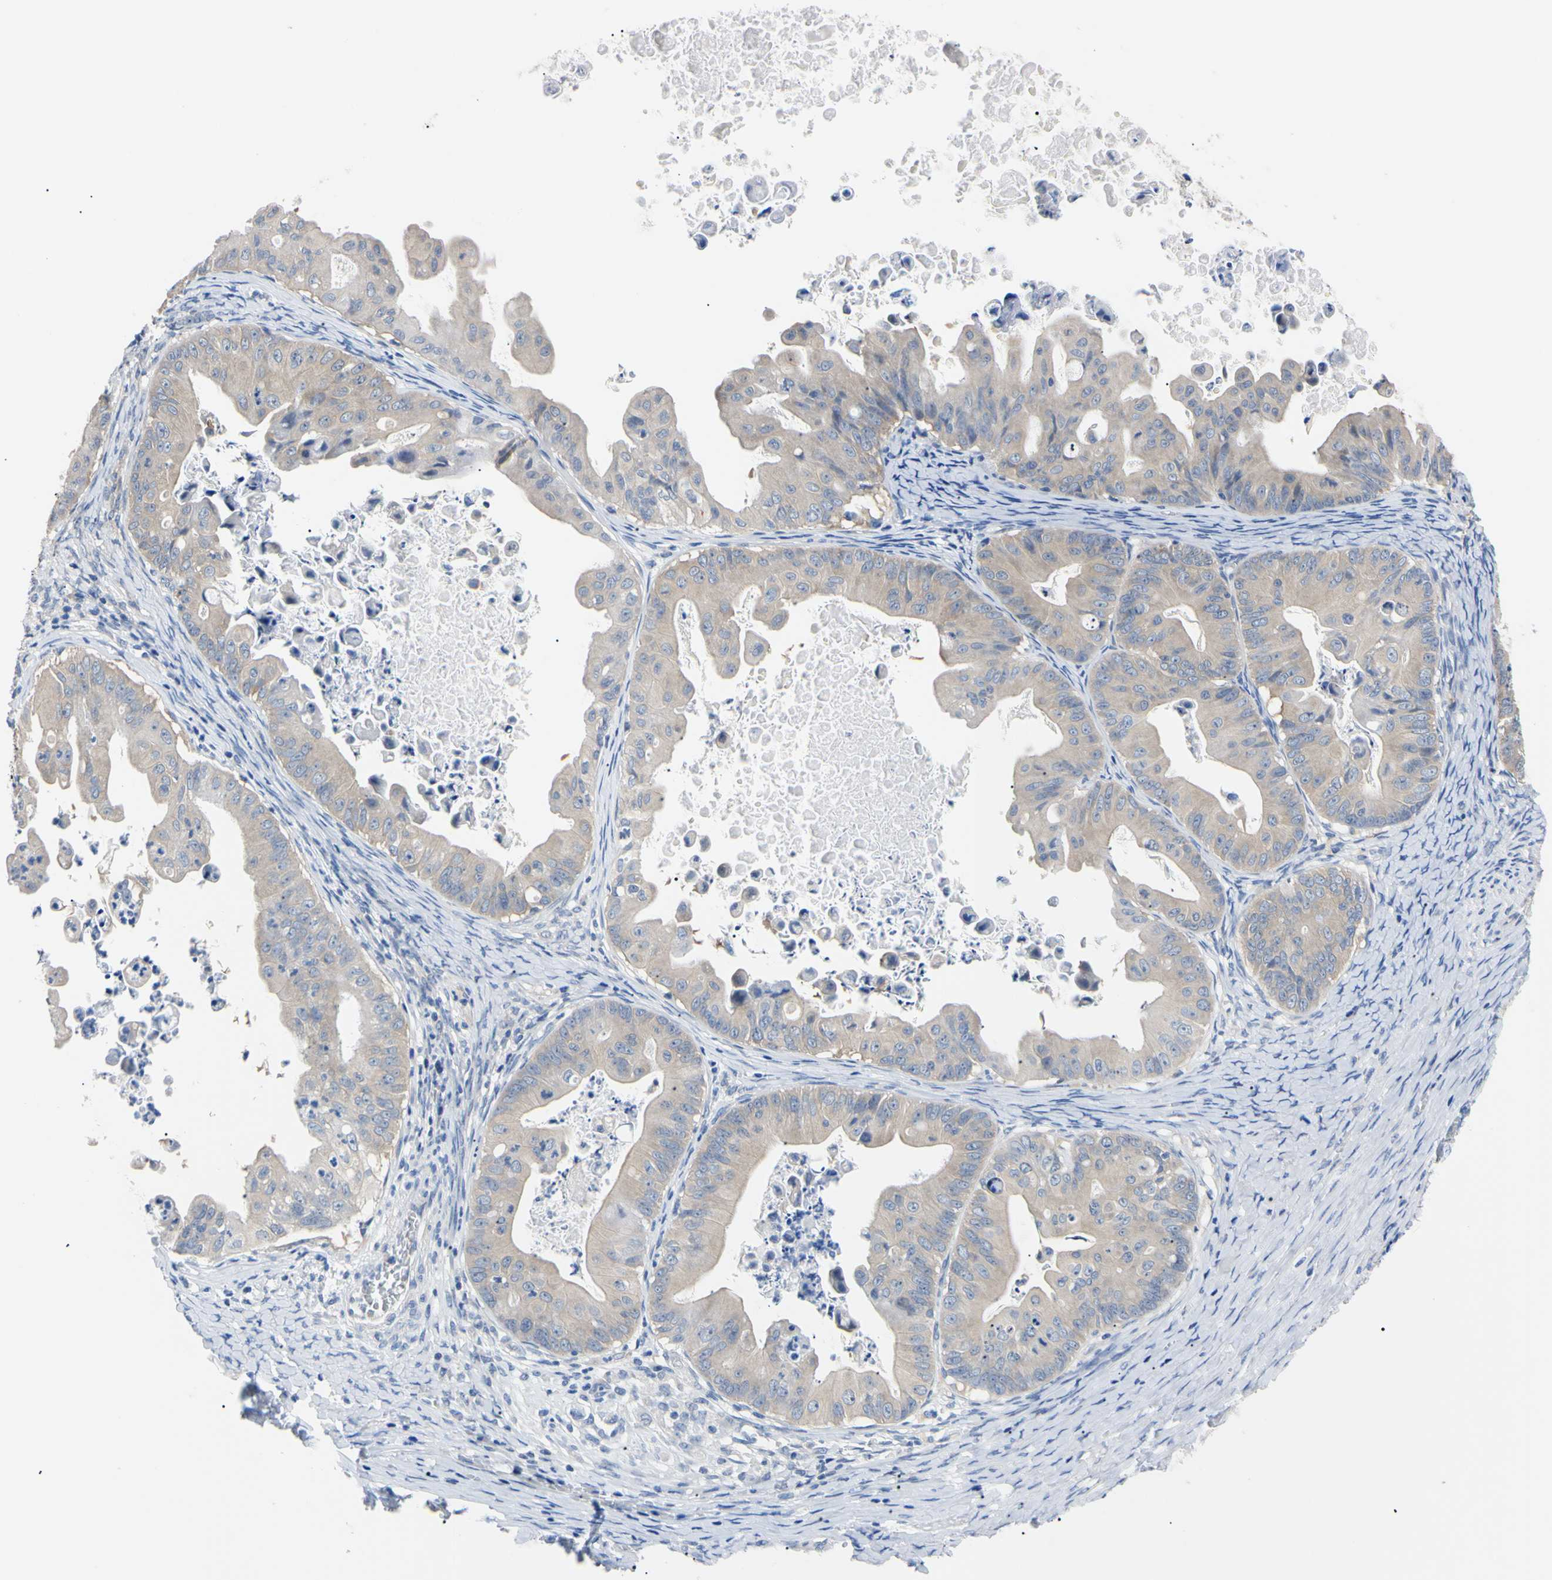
{"staining": {"intensity": "weak", "quantity": ">75%", "location": "cytoplasmic/membranous"}, "tissue": "ovarian cancer", "cell_type": "Tumor cells", "image_type": "cancer", "snomed": [{"axis": "morphology", "description": "Cystadenocarcinoma, mucinous, NOS"}, {"axis": "topography", "description": "Ovary"}], "caption": "Immunohistochemical staining of human mucinous cystadenocarcinoma (ovarian) exhibits low levels of weak cytoplasmic/membranous staining in about >75% of tumor cells.", "gene": "RARS1", "patient": {"sex": "female", "age": 37}}